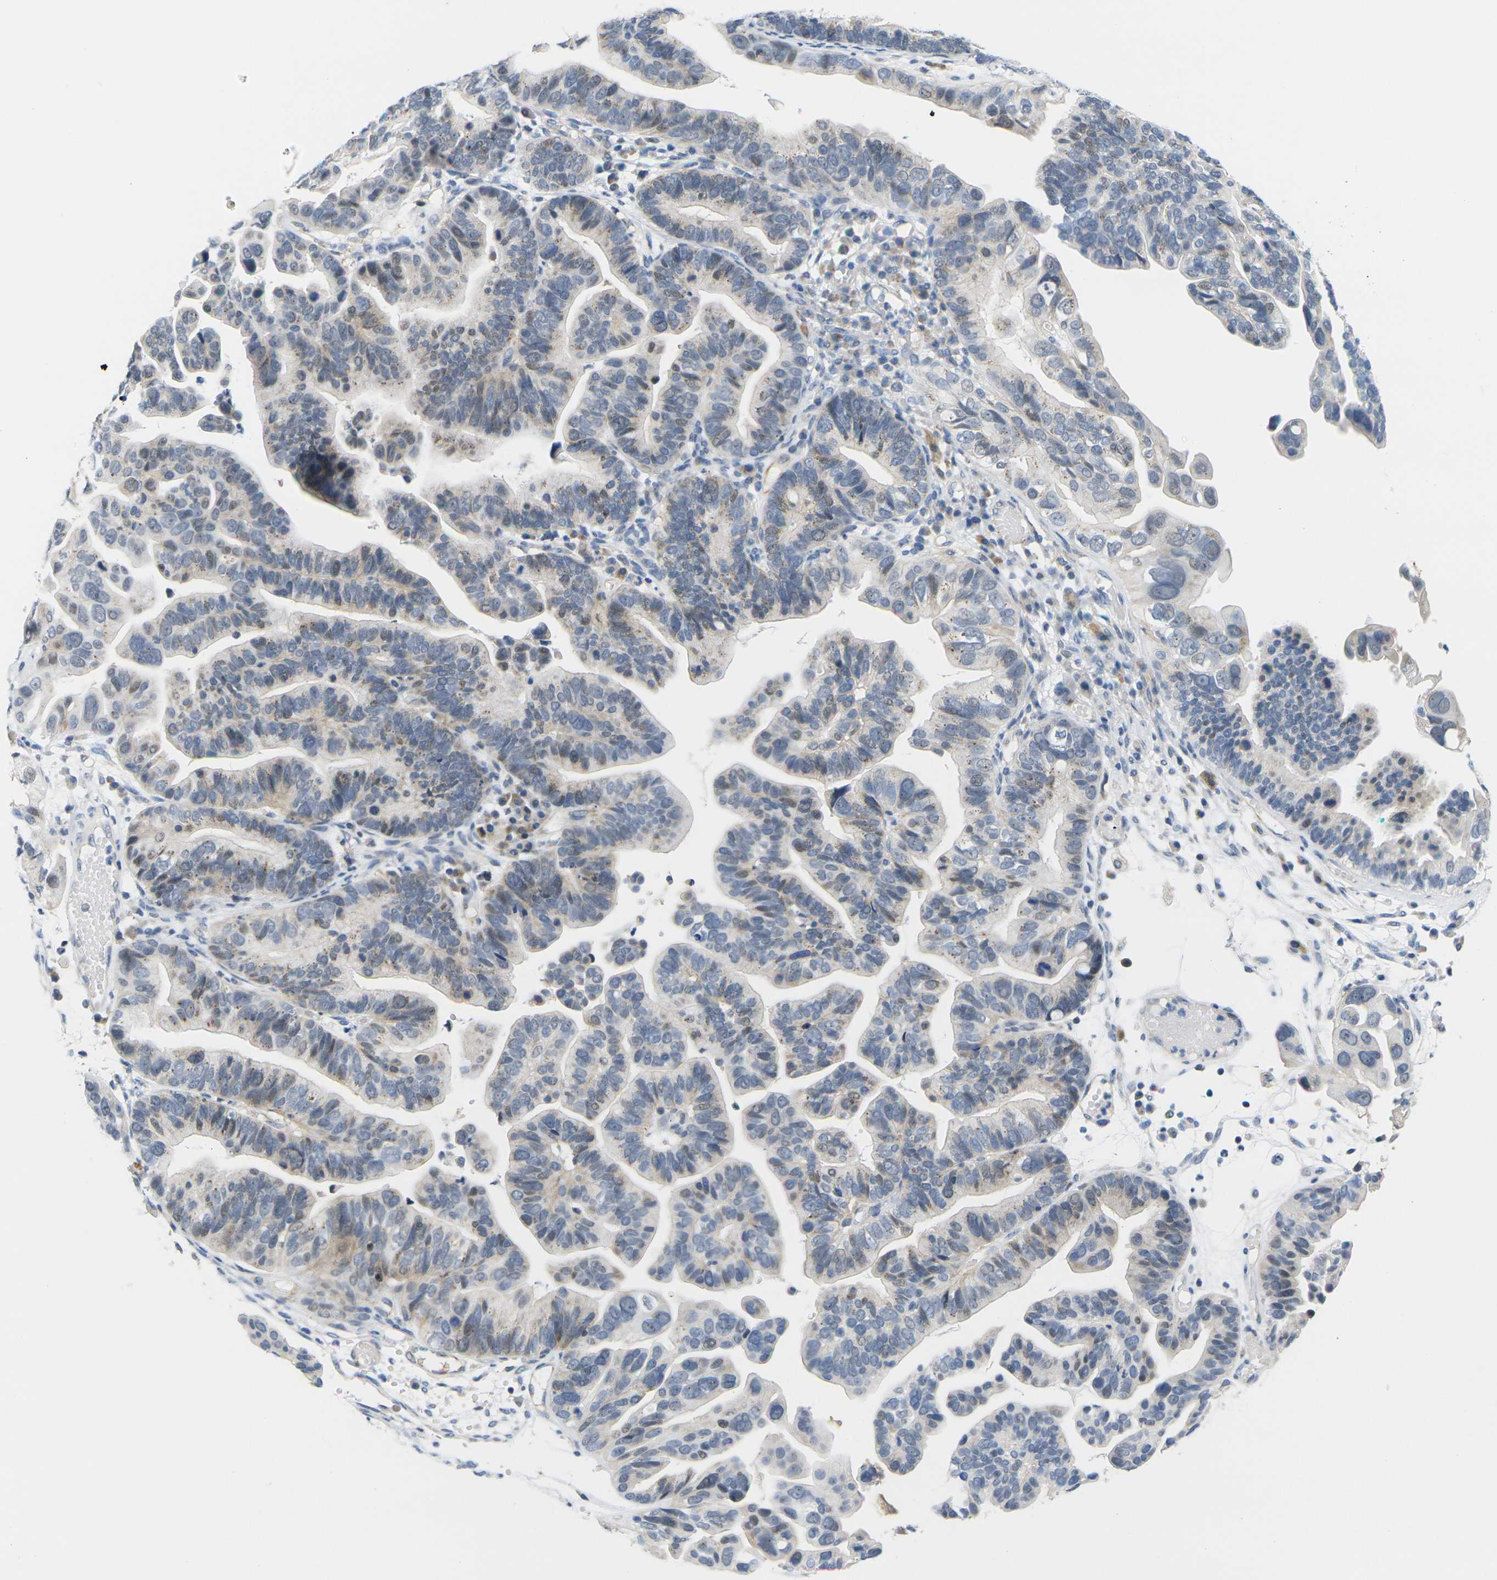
{"staining": {"intensity": "weak", "quantity": "<25%", "location": "cytoplasmic/membranous"}, "tissue": "ovarian cancer", "cell_type": "Tumor cells", "image_type": "cancer", "snomed": [{"axis": "morphology", "description": "Cystadenocarcinoma, serous, NOS"}, {"axis": "topography", "description": "Ovary"}], "caption": "A photomicrograph of ovarian cancer stained for a protein reveals no brown staining in tumor cells.", "gene": "OTOF", "patient": {"sex": "female", "age": 56}}